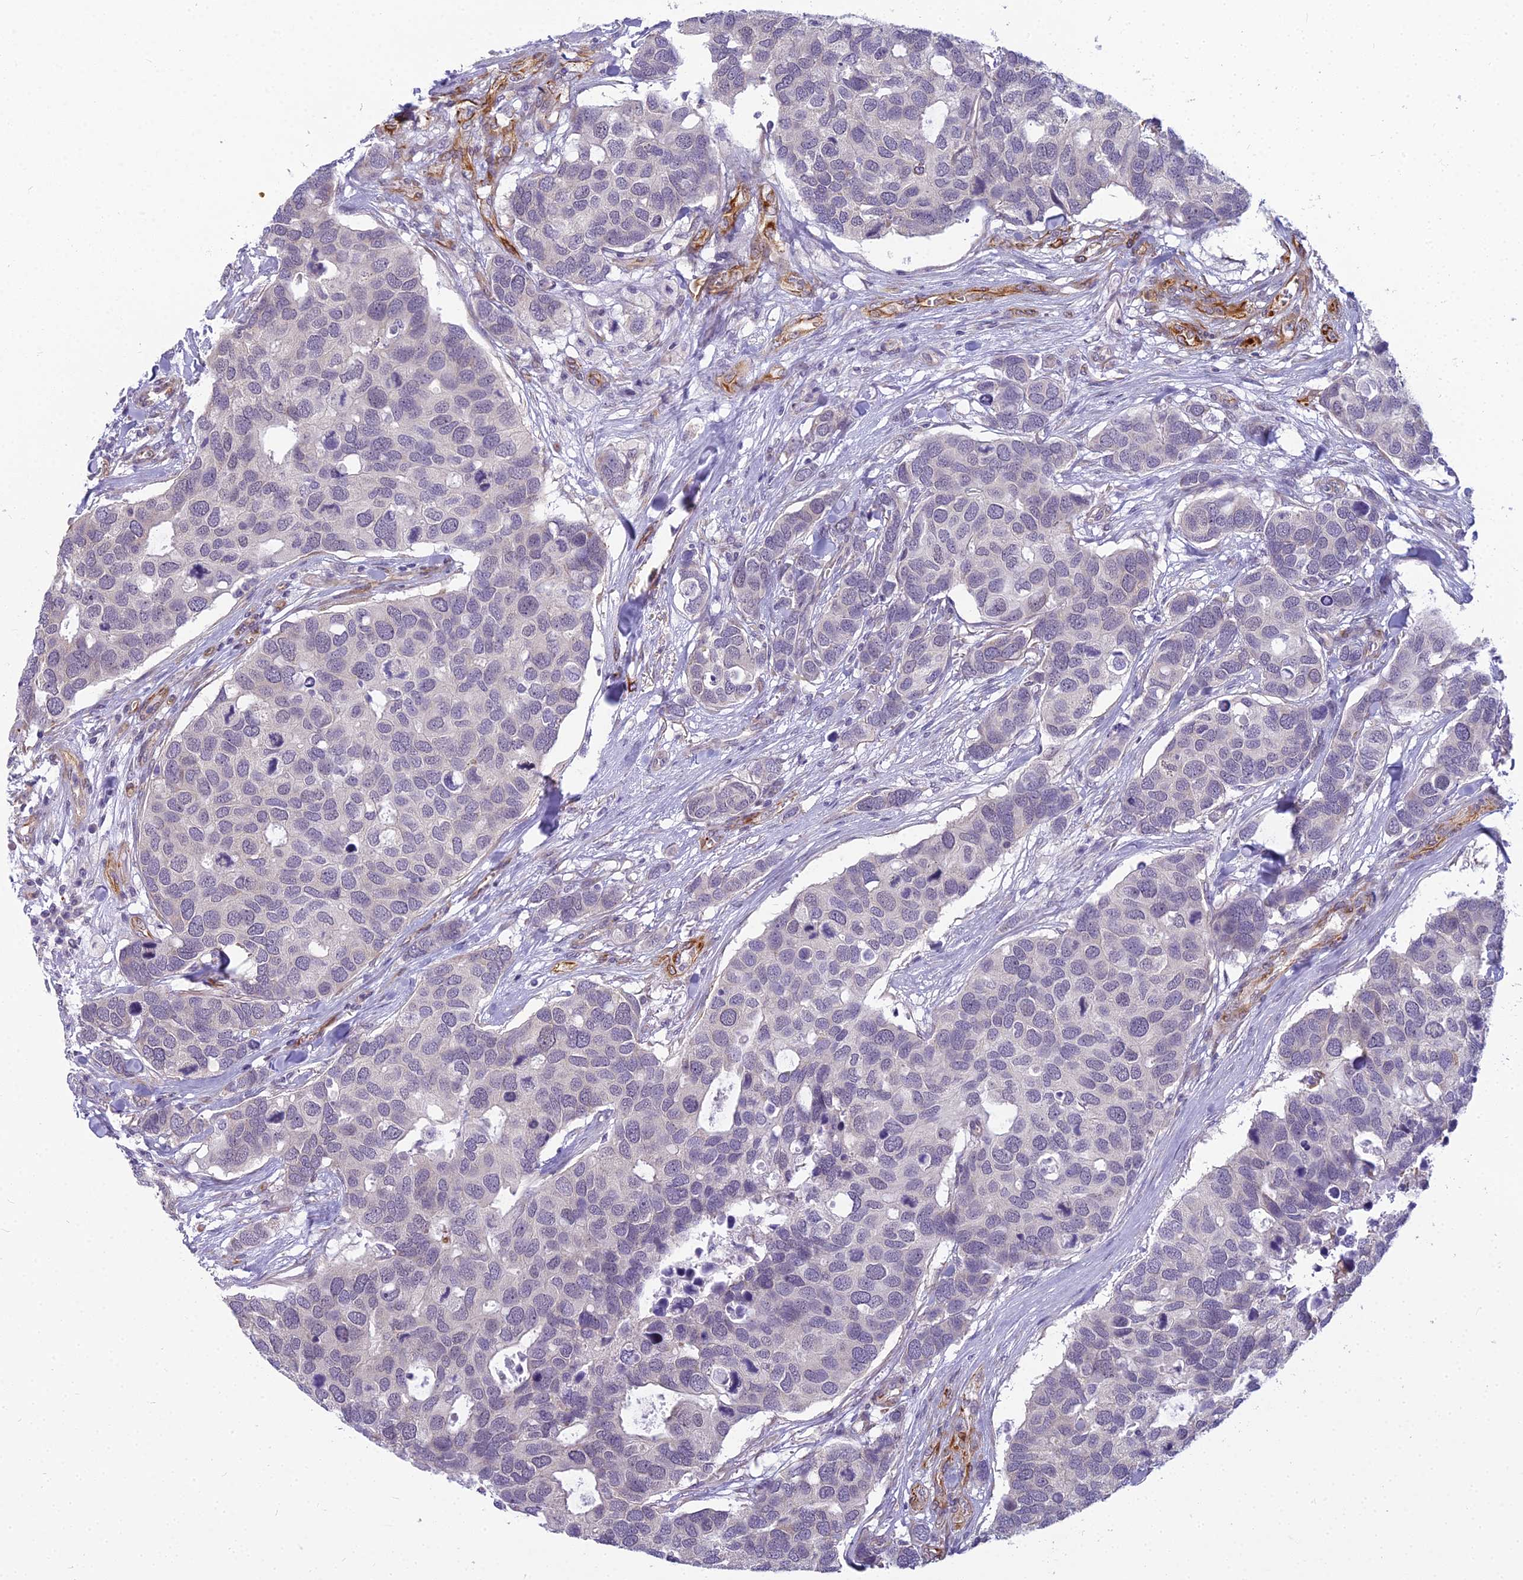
{"staining": {"intensity": "negative", "quantity": "none", "location": "none"}, "tissue": "breast cancer", "cell_type": "Tumor cells", "image_type": "cancer", "snomed": [{"axis": "morphology", "description": "Duct carcinoma"}, {"axis": "topography", "description": "Breast"}], "caption": "Immunohistochemistry (IHC) of human breast cancer (intraductal carcinoma) demonstrates no positivity in tumor cells.", "gene": "RGL3", "patient": {"sex": "female", "age": 83}}